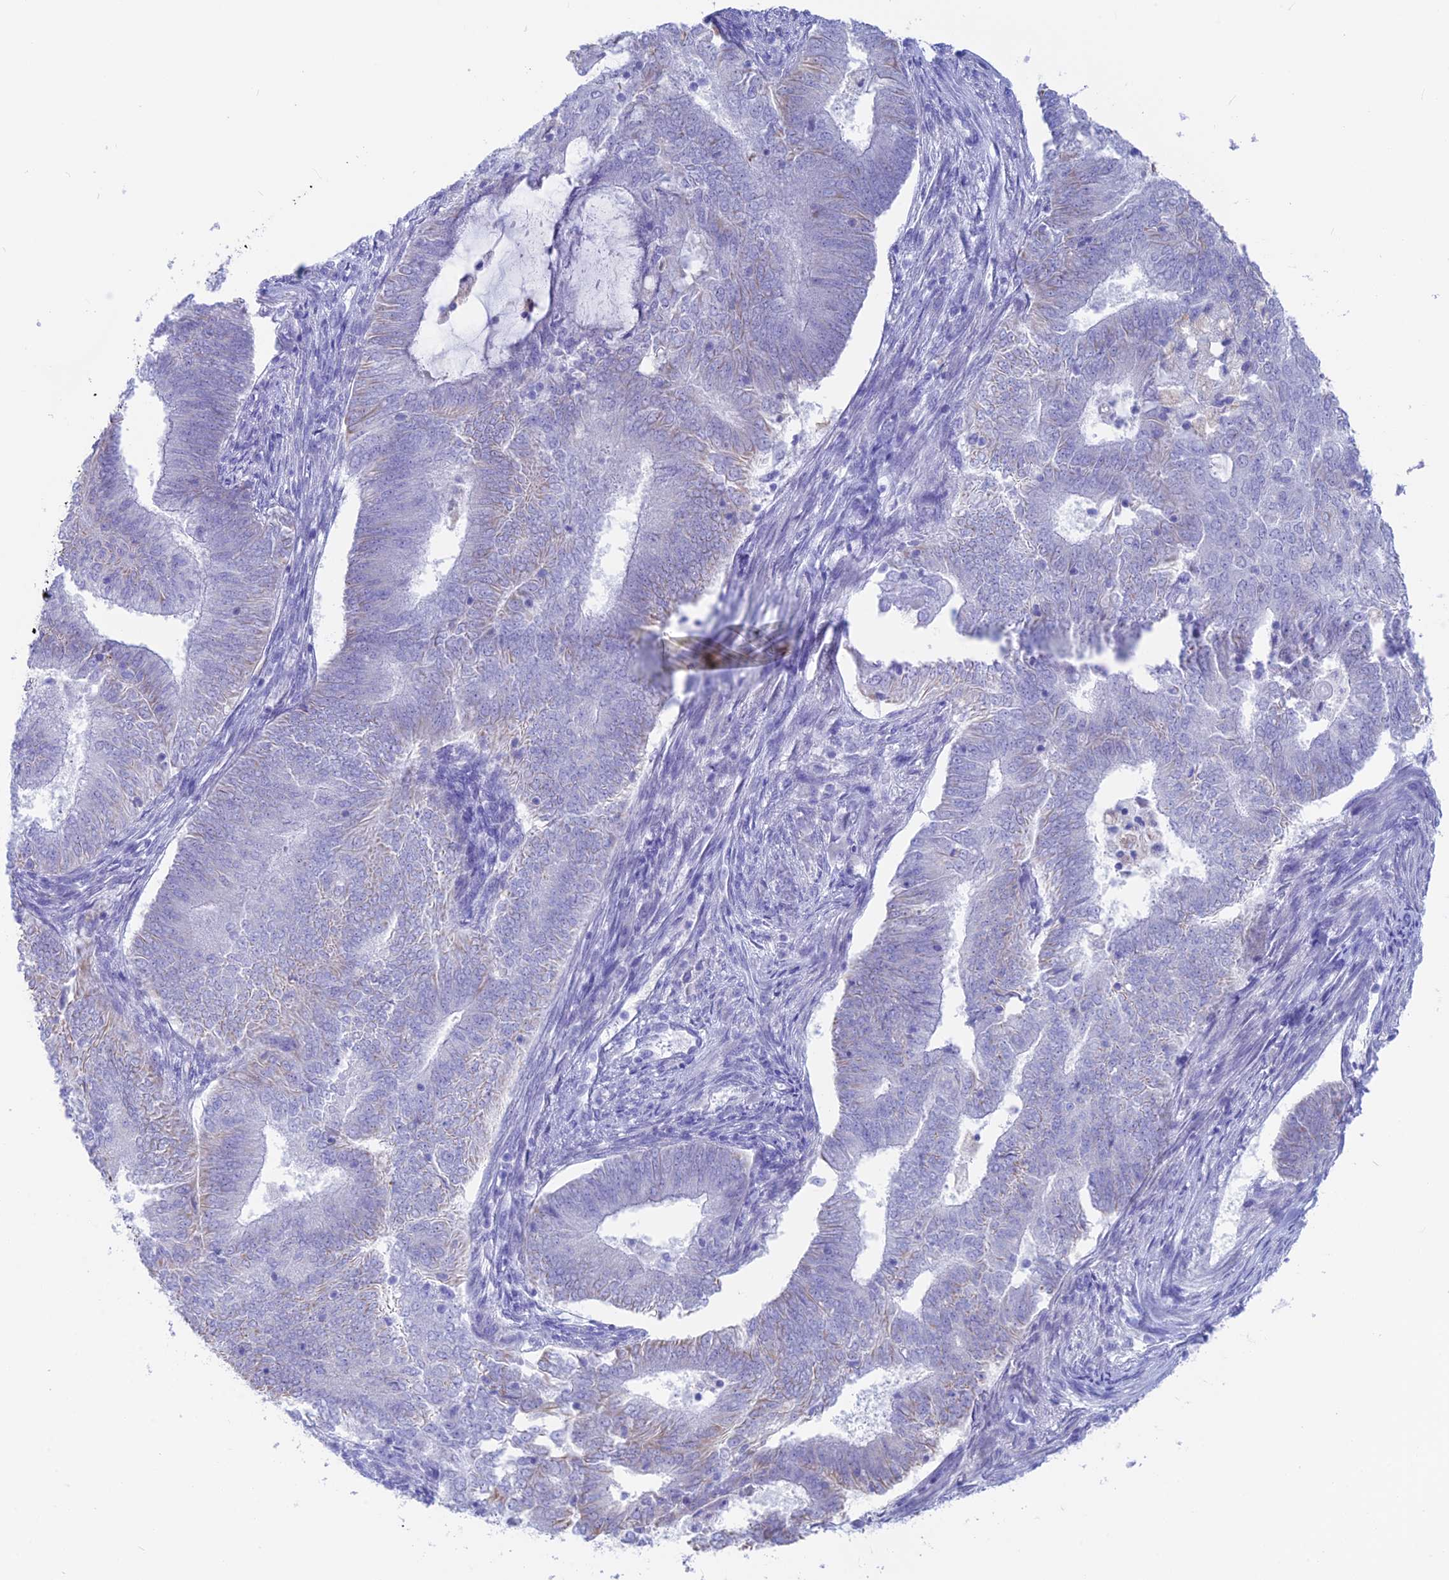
{"staining": {"intensity": "negative", "quantity": "none", "location": "none"}, "tissue": "endometrial cancer", "cell_type": "Tumor cells", "image_type": "cancer", "snomed": [{"axis": "morphology", "description": "Adenocarcinoma, NOS"}, {"axis": "topography", "description": "Endometrium"}], "caption": "Histopathology image shows no protein positivity in tumor cells of adenocarcinoma (endometrial) tissue.", "gene": "GNGT2", "patient": {"sex": "female", "age": 62}}